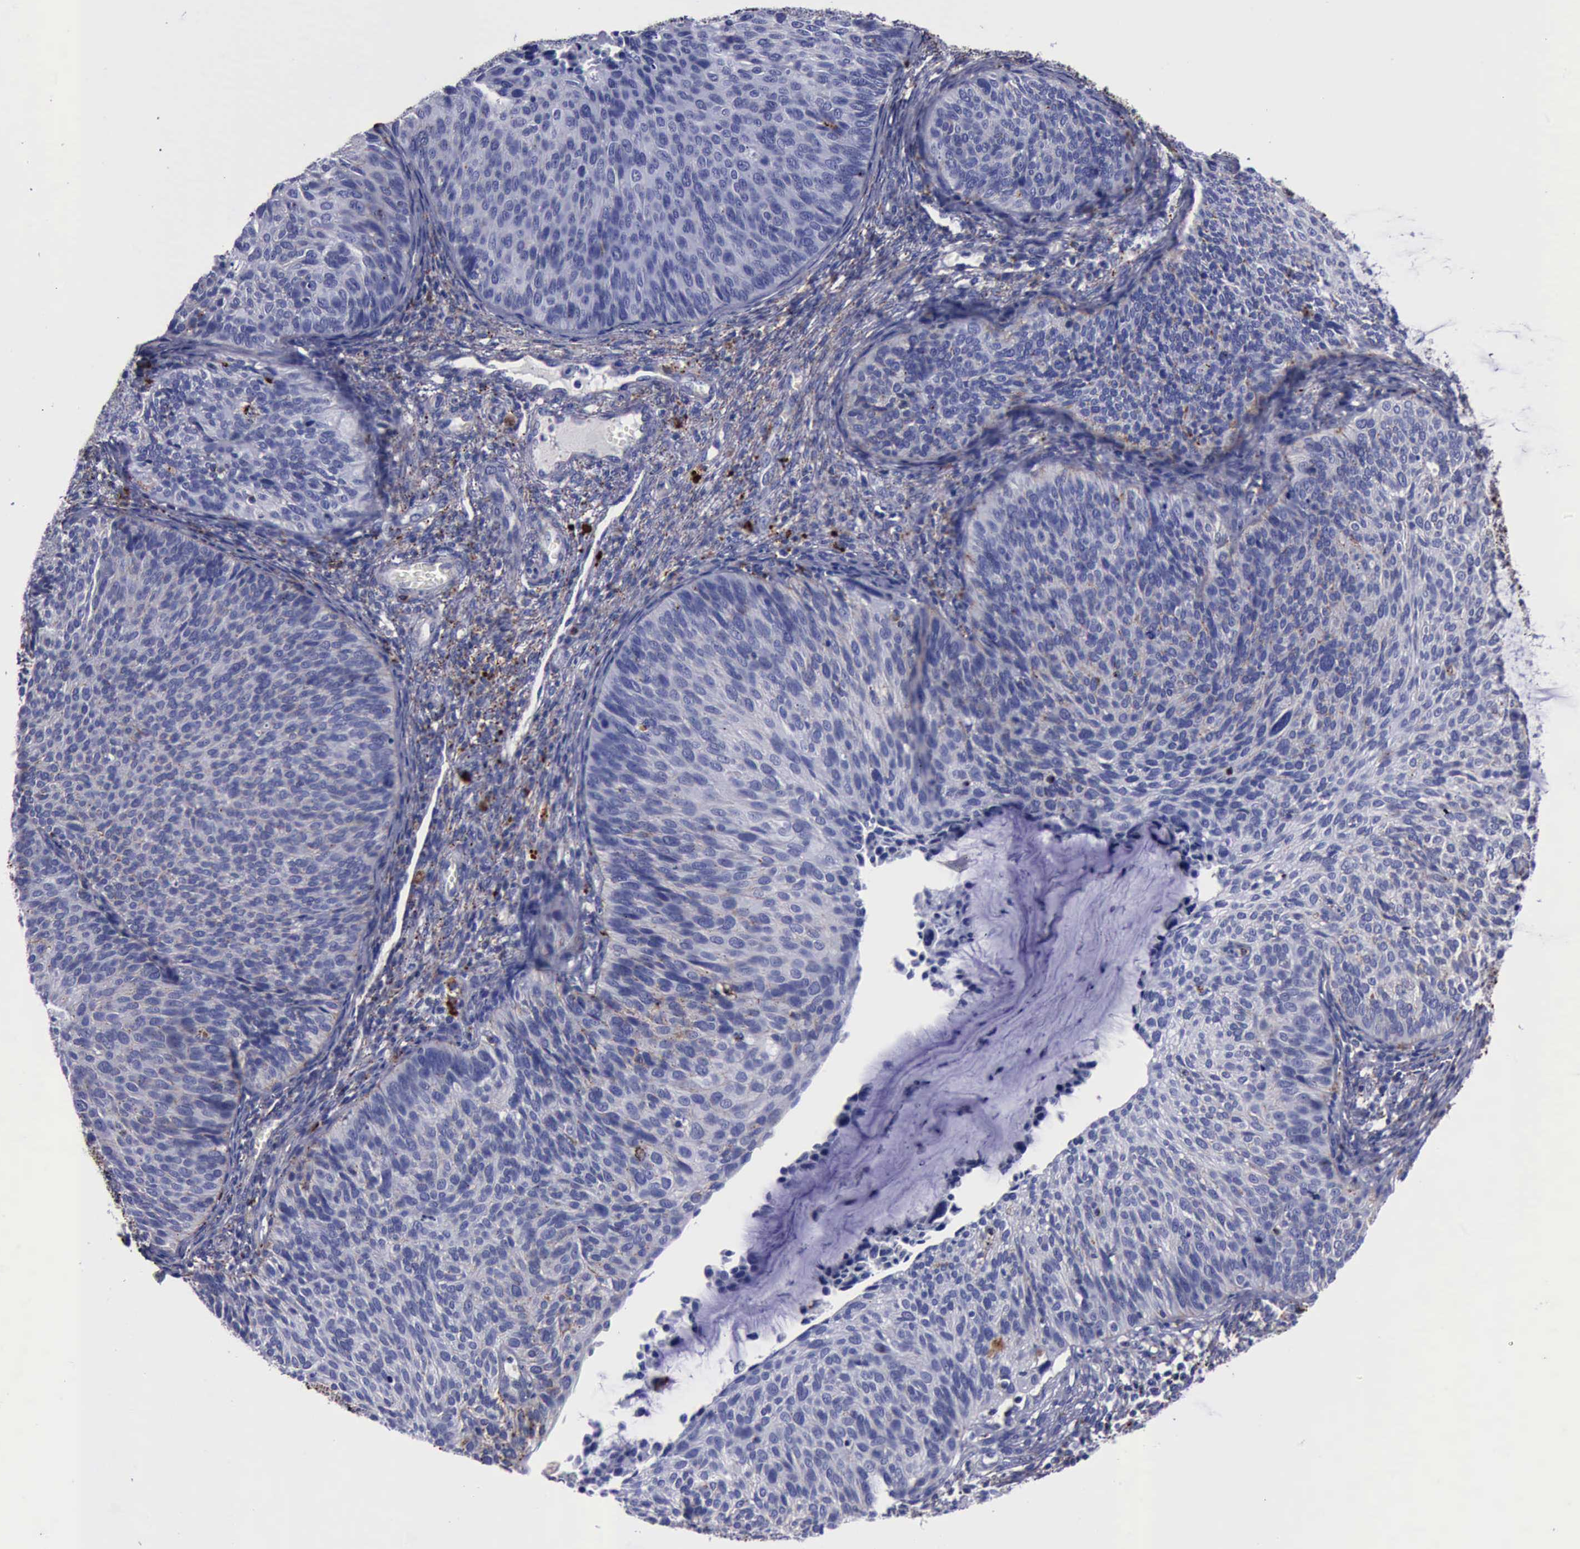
{"staining": {"intensity": "weak", "quantity": "<25%", "location": "cytoplasmic/membranous"}, "tissue": "cervical cancer", "cell_type": "Tumor cells", "image_type": "cancer", "snomed": [{"axis": "morphology", "description": "Squamous cell carcinoma, NOS"}, {"axis": "topography", "description": "Cervix"}], "caption": "A micrograph of human cervical cancer (squamous cell carcinoma) is negative for staining in tumor cells. The staining is performed using DAB brown chromogen with nuclei counter-stained in using hematoxylin.", "gene": "CTSD", "patient": {"sex": "female", "age": 36}}